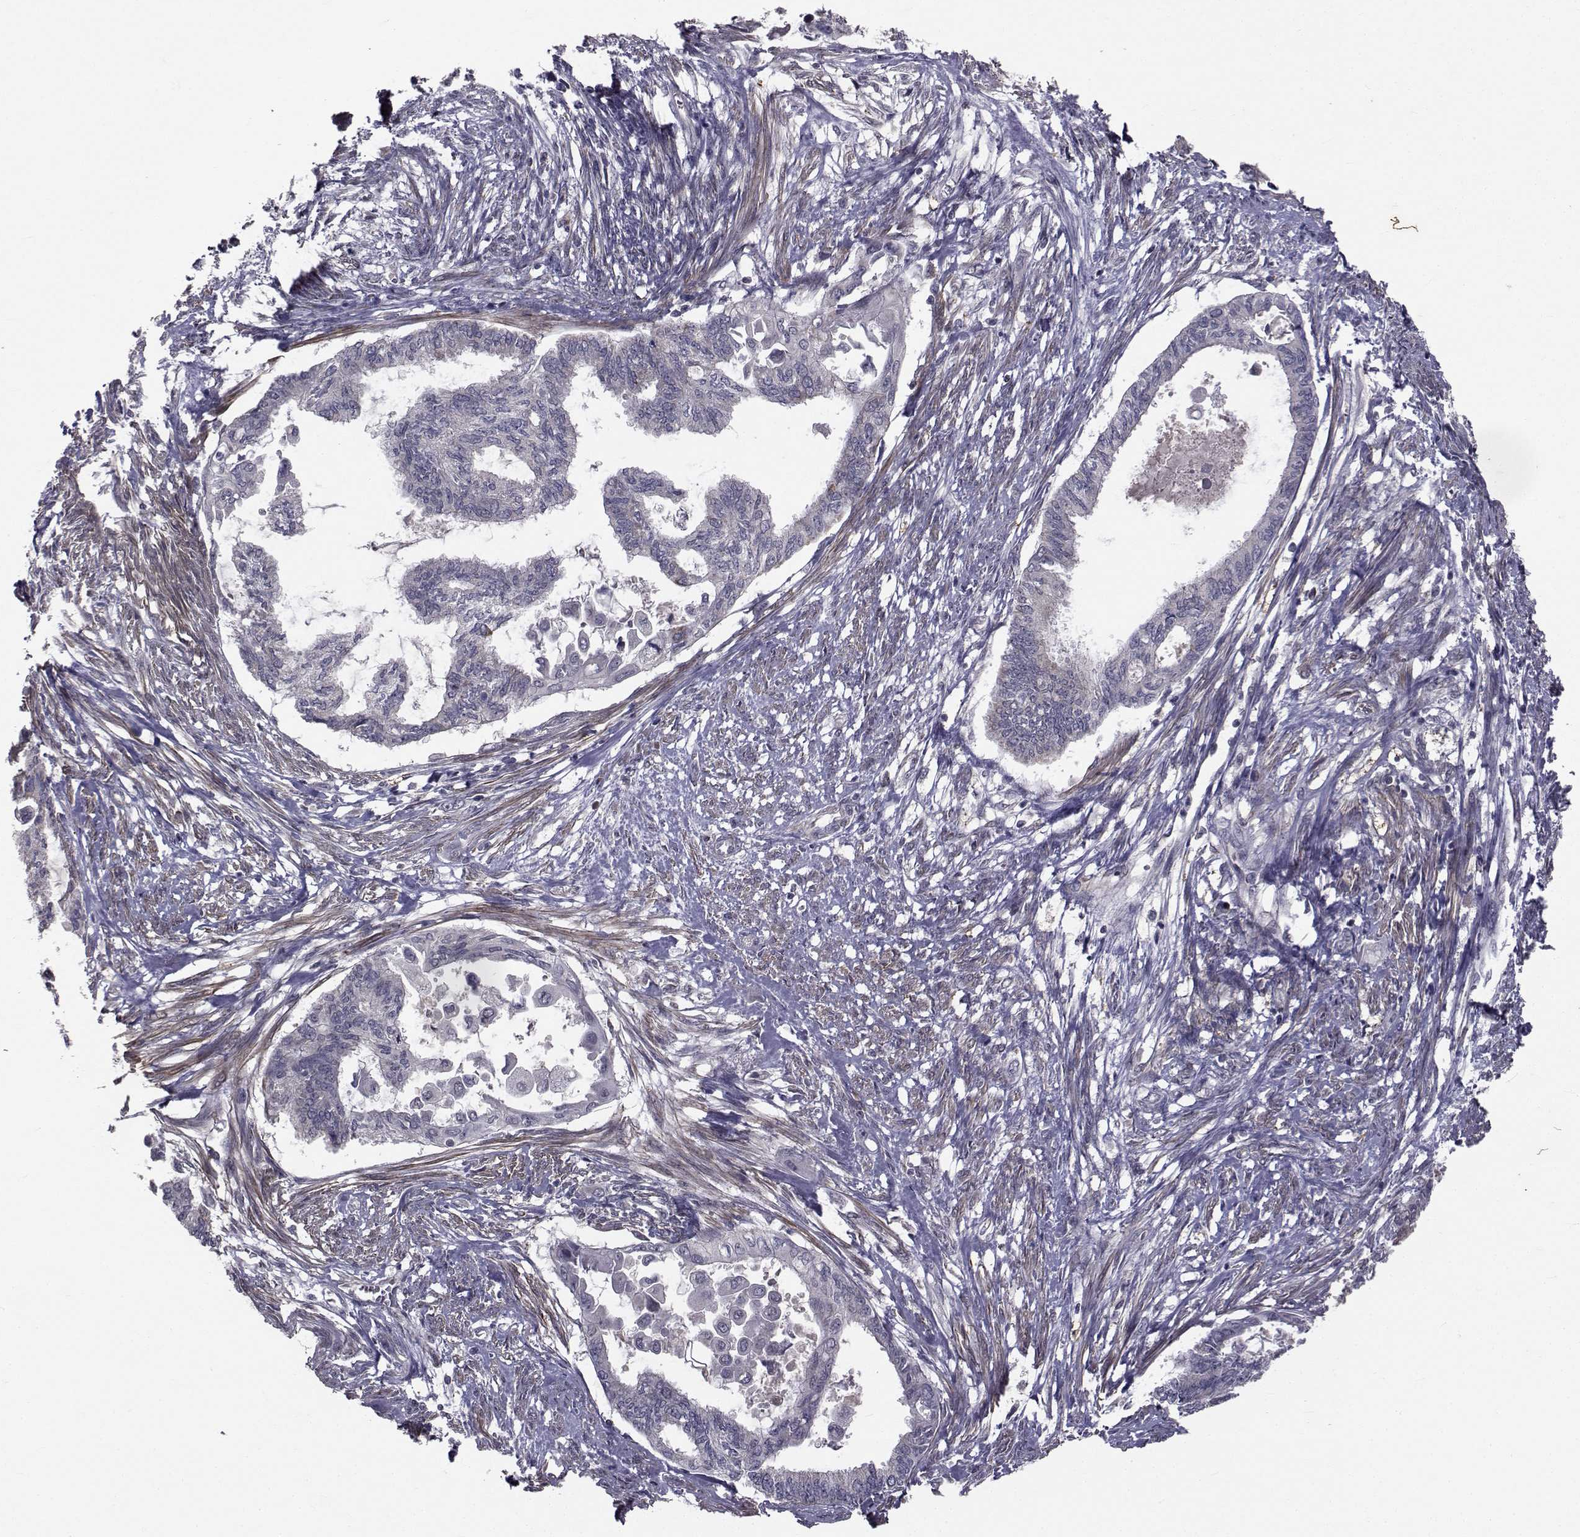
{"staining": {"intensity": "negative", "quantity": "none", "location": "none"}, "tissue": "endometrial cancer", "cell_type": "Tumor cells", "image_type": "cancer", "snomed": [{"axis": "morphology", "description": "Adenocarcinoma, NOS"}, {"axis": "topography", "description": "Endometrium"}], "caption": "Tumor cells are negative for brown protein staining in adenocarcinoma (endometrial).", "gene": "FDXR", "patient": {"sex": "female", "age": 86}}